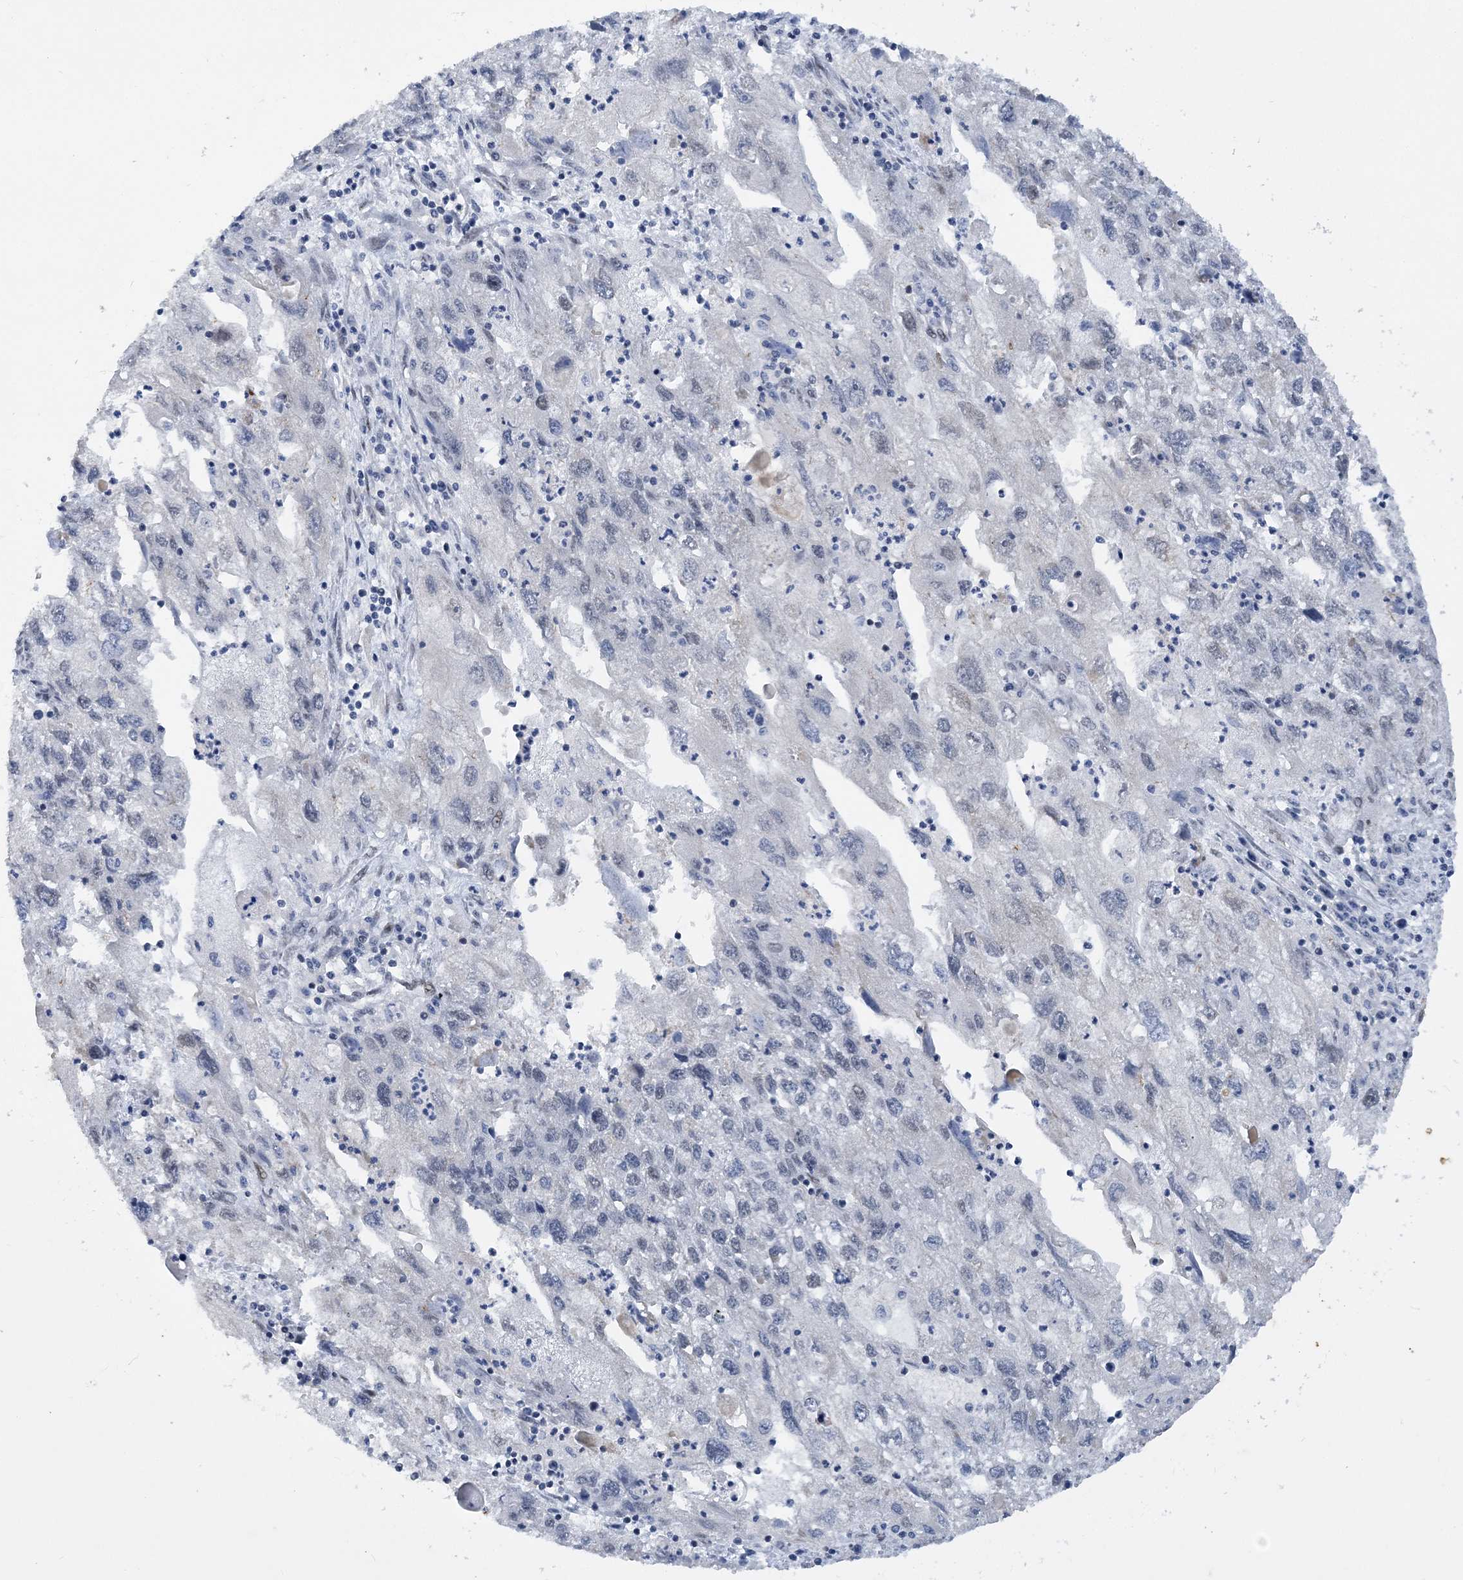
{"staining": {"intensity": "negative", "quantity": "none", "location": "none"}, "tissue": "endometrial cancer", "cell_type": "Tumor cells", "image_type": "cancer", "snomed": [{"axis": "morphology", "description": "Adenocarcinoma, NOS"}, {"axis": "topography", "description": "Endometrium"}], "caption": "A micrograph of endometrial cancer (adenocarcinoma) stained for a protein exhibits no brown staining in tumor cells. Nuclei are stained in blue.", "gene": "WAC", "patient": {"sex": "female", "age": 49}}